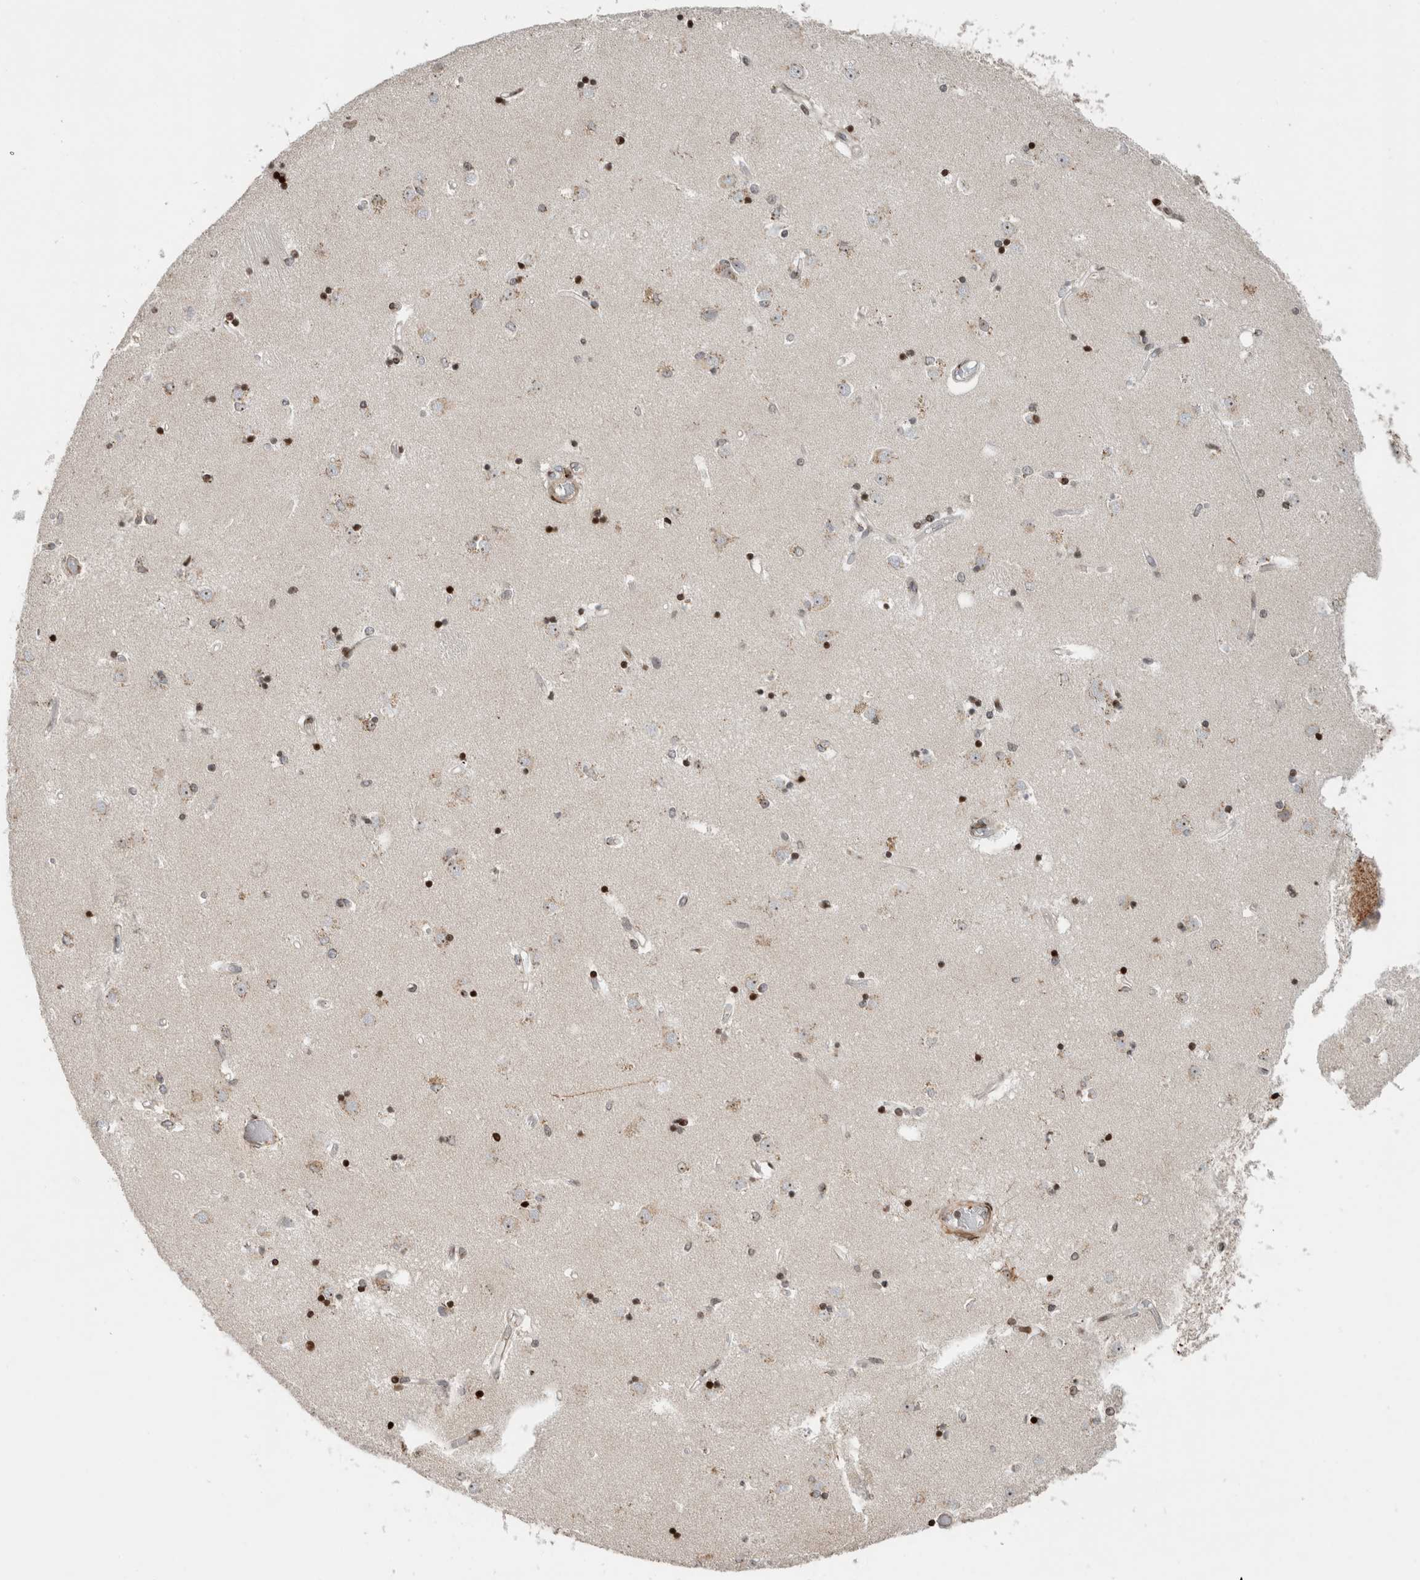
{"staining": {"intensity": "strong", "quantity": "25%-75%", "location": "nuclear"}, "tissue": "caudate", "cell_type": "Glial cells", "image_type": "normal", "snomed": [{"axis": "morphology", "description": "Normal tissue, NOS"}, {"axis": "topography", "description": "Lateral ventricle wall"}], "caption": "Protein analysis of normal caudate reveals strong nuclear expression in about 25%-75% of glial cells.", "gene": "GINS4", "patient": {"sex": "male", "age": 45}}